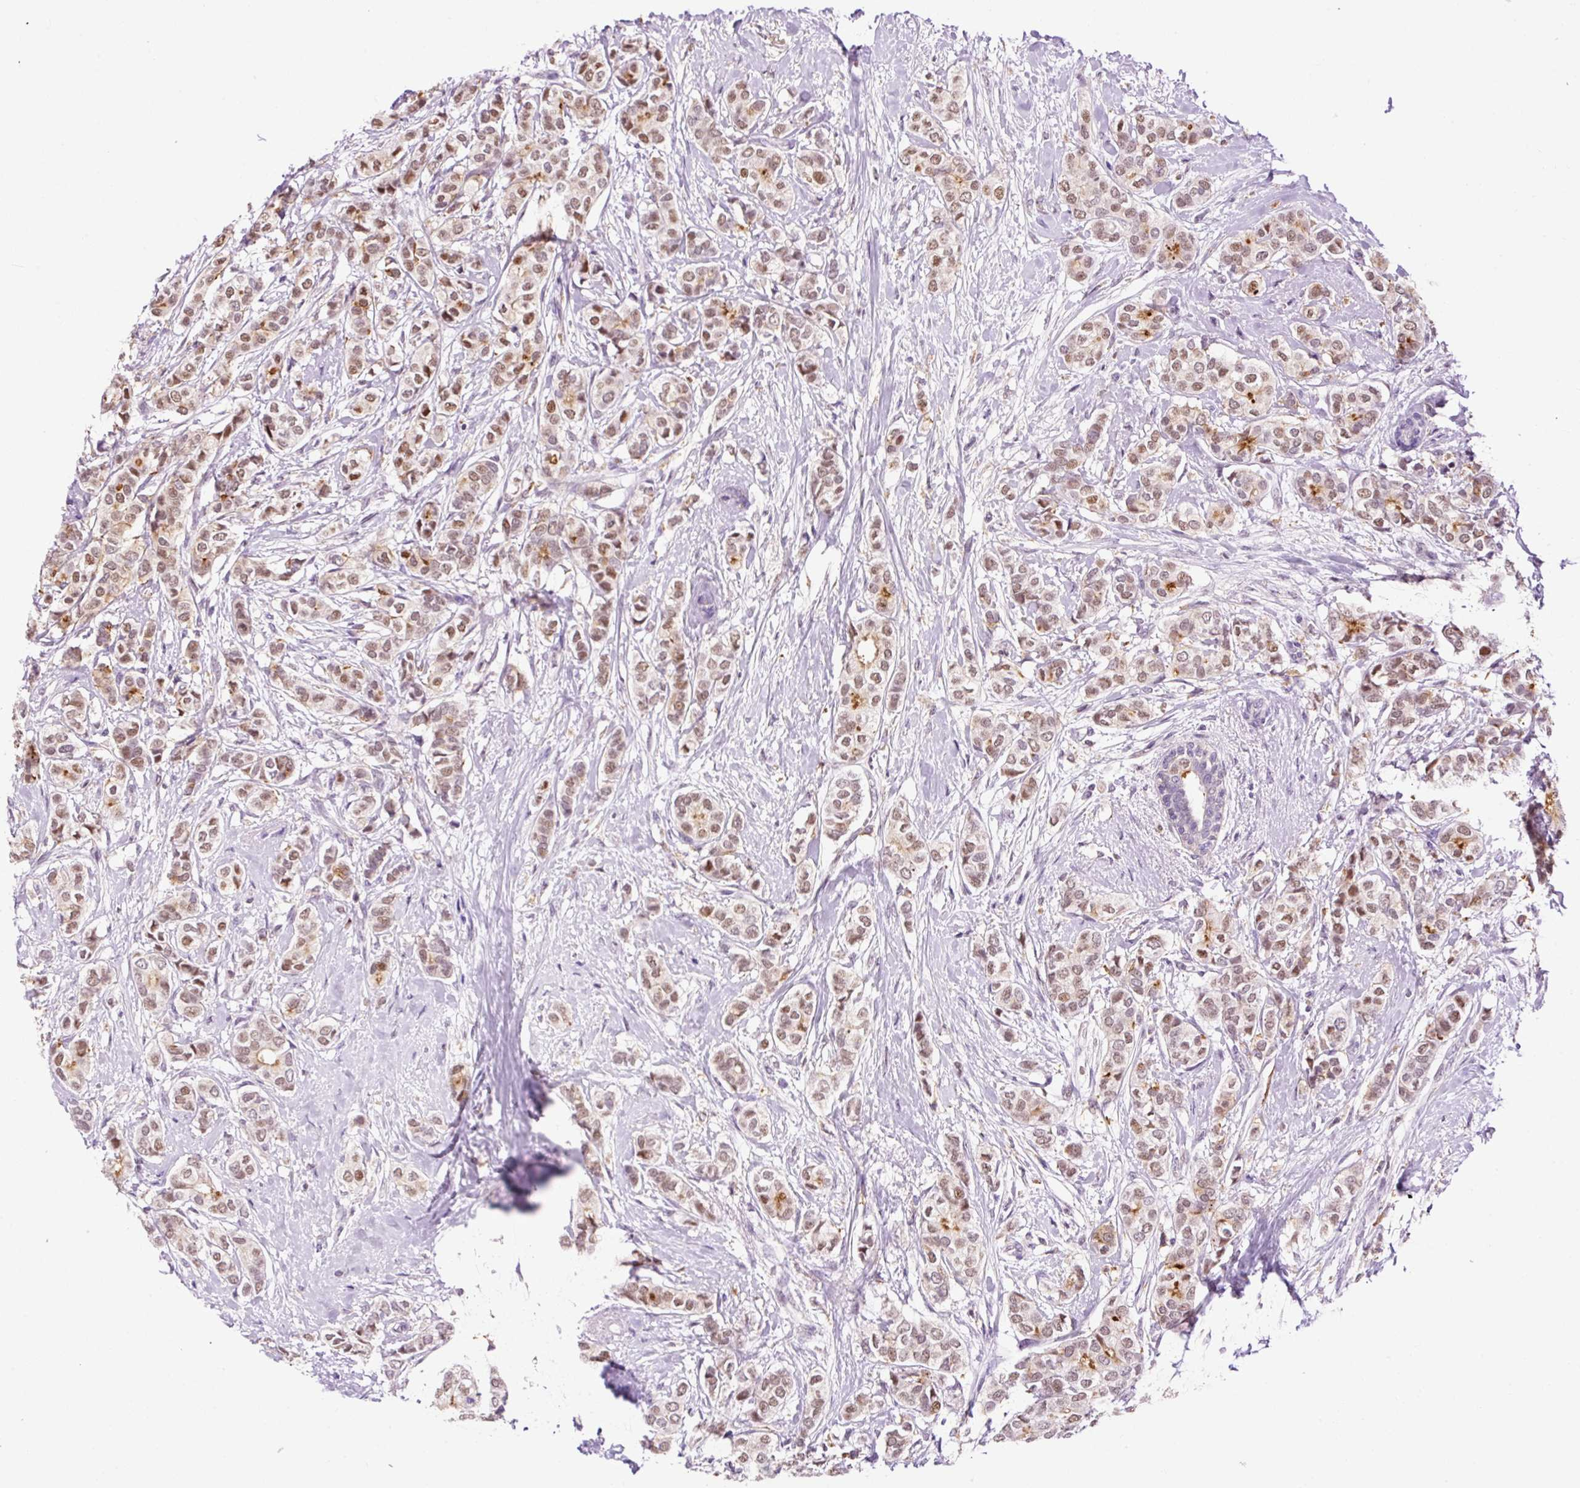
{"staining": {"intensity": "moderate", "quantity": "25%-75%", "location": "cytoplasmic/membranous,nuclear"}, "tissue": "breast cancer", "cell_type": "Tumor cells", "image_type": "cancer", "snomed": [{"axis": "morphology", "description": "Duct carcinoma"}, {"axis": "topography", "description": "Breast"}], "caption": "Immunohistochemistry (IHC) of human breast cancer (intraductal carcinoma) demonstrates medium levels of moderate cytoplasmic/membranous and nuclear positivity in approximately 25%-75% of tumor cells.", "gene": "LY86", "patient": {"sex": "female", "age": 73}}